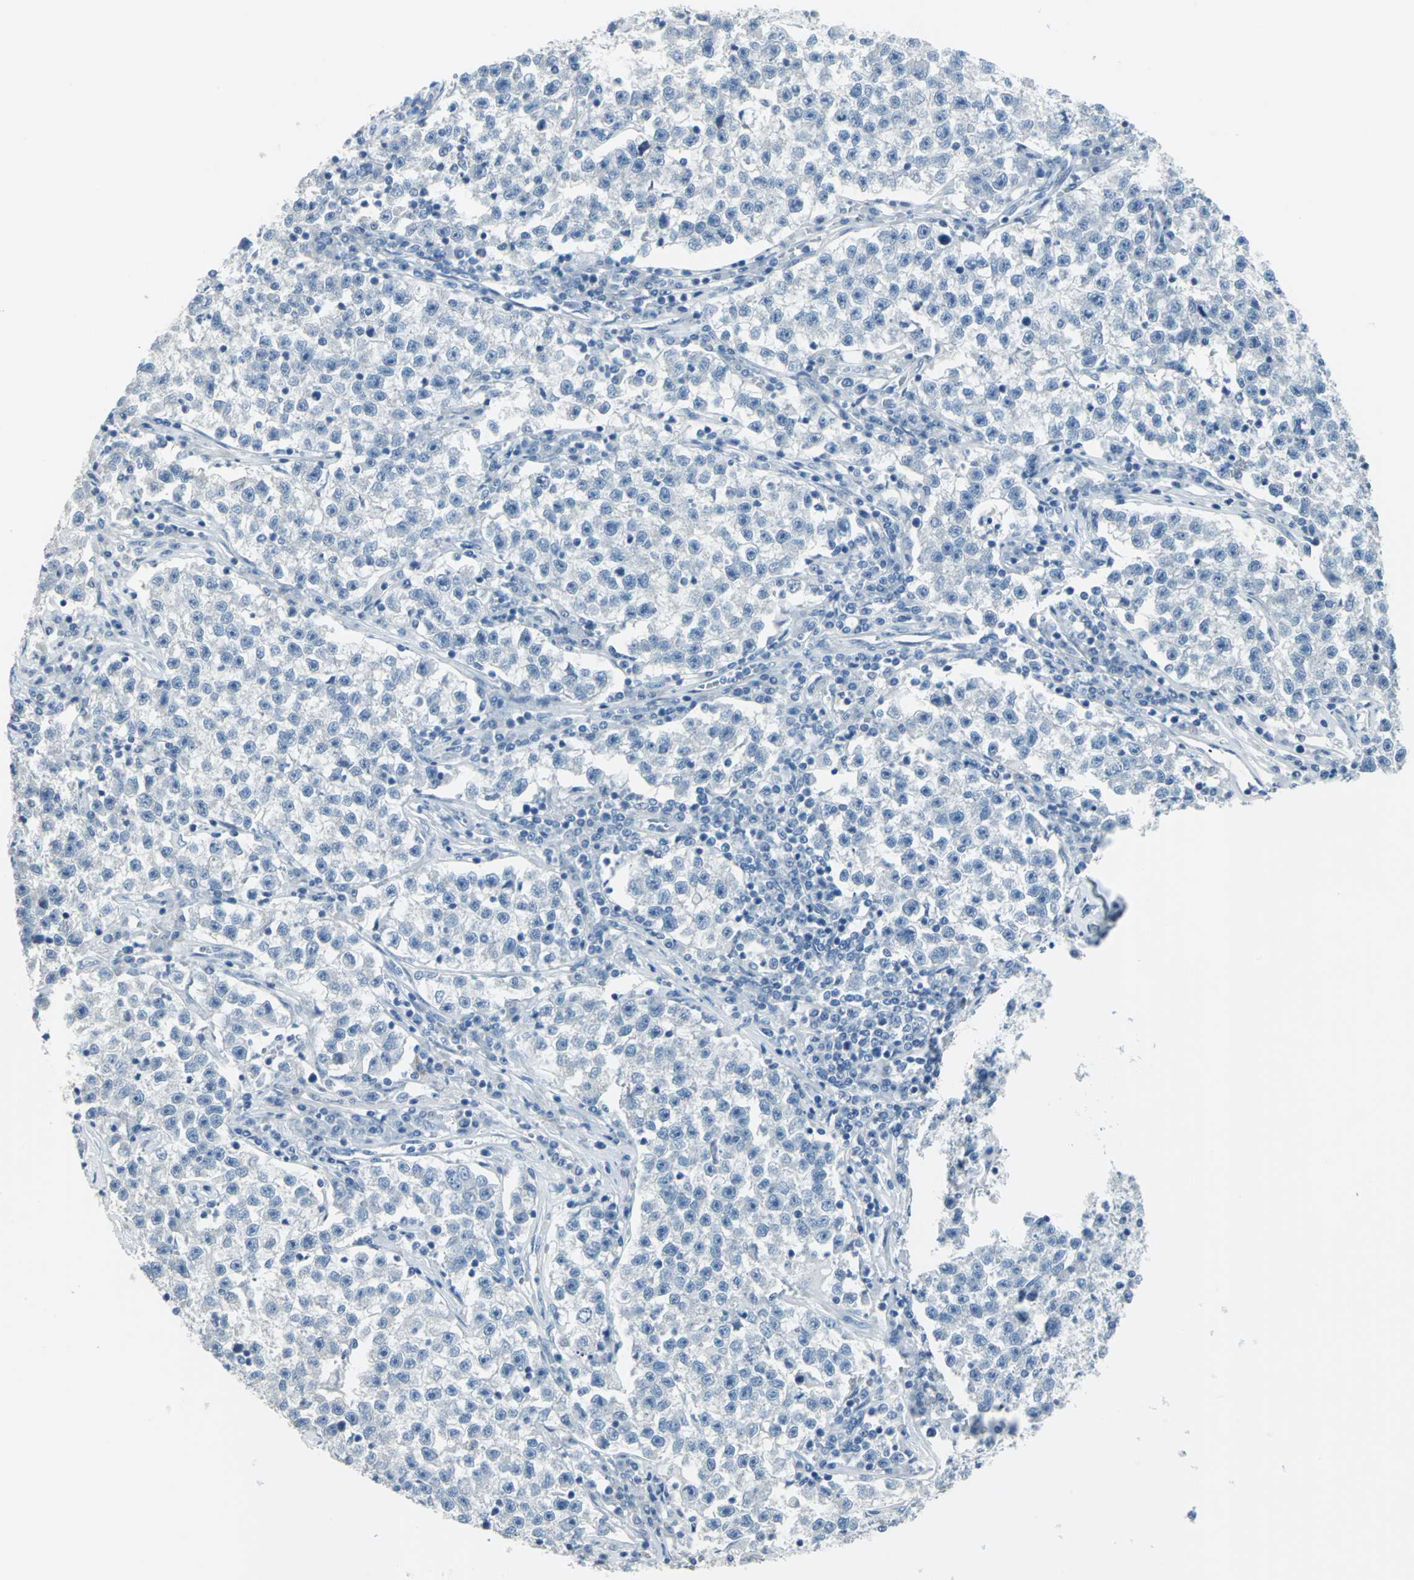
{"staining": {"intensity": "negative", "quantity": "none", "location": "none"}, "tissue": "testis cancer", "cell_type": "Tumor cells", "image_type": "cancer", "snomed": [{"axis": "morphology", "description": "Seminoma, NOS"}, {"axis": "topography", "description": "Testis"}], "caption": "The histopathology image exhibits no staining of tumor cells in testis seminoma.", "gene": "DNAI2", "patient": {"sex": "male", "age": 22}}